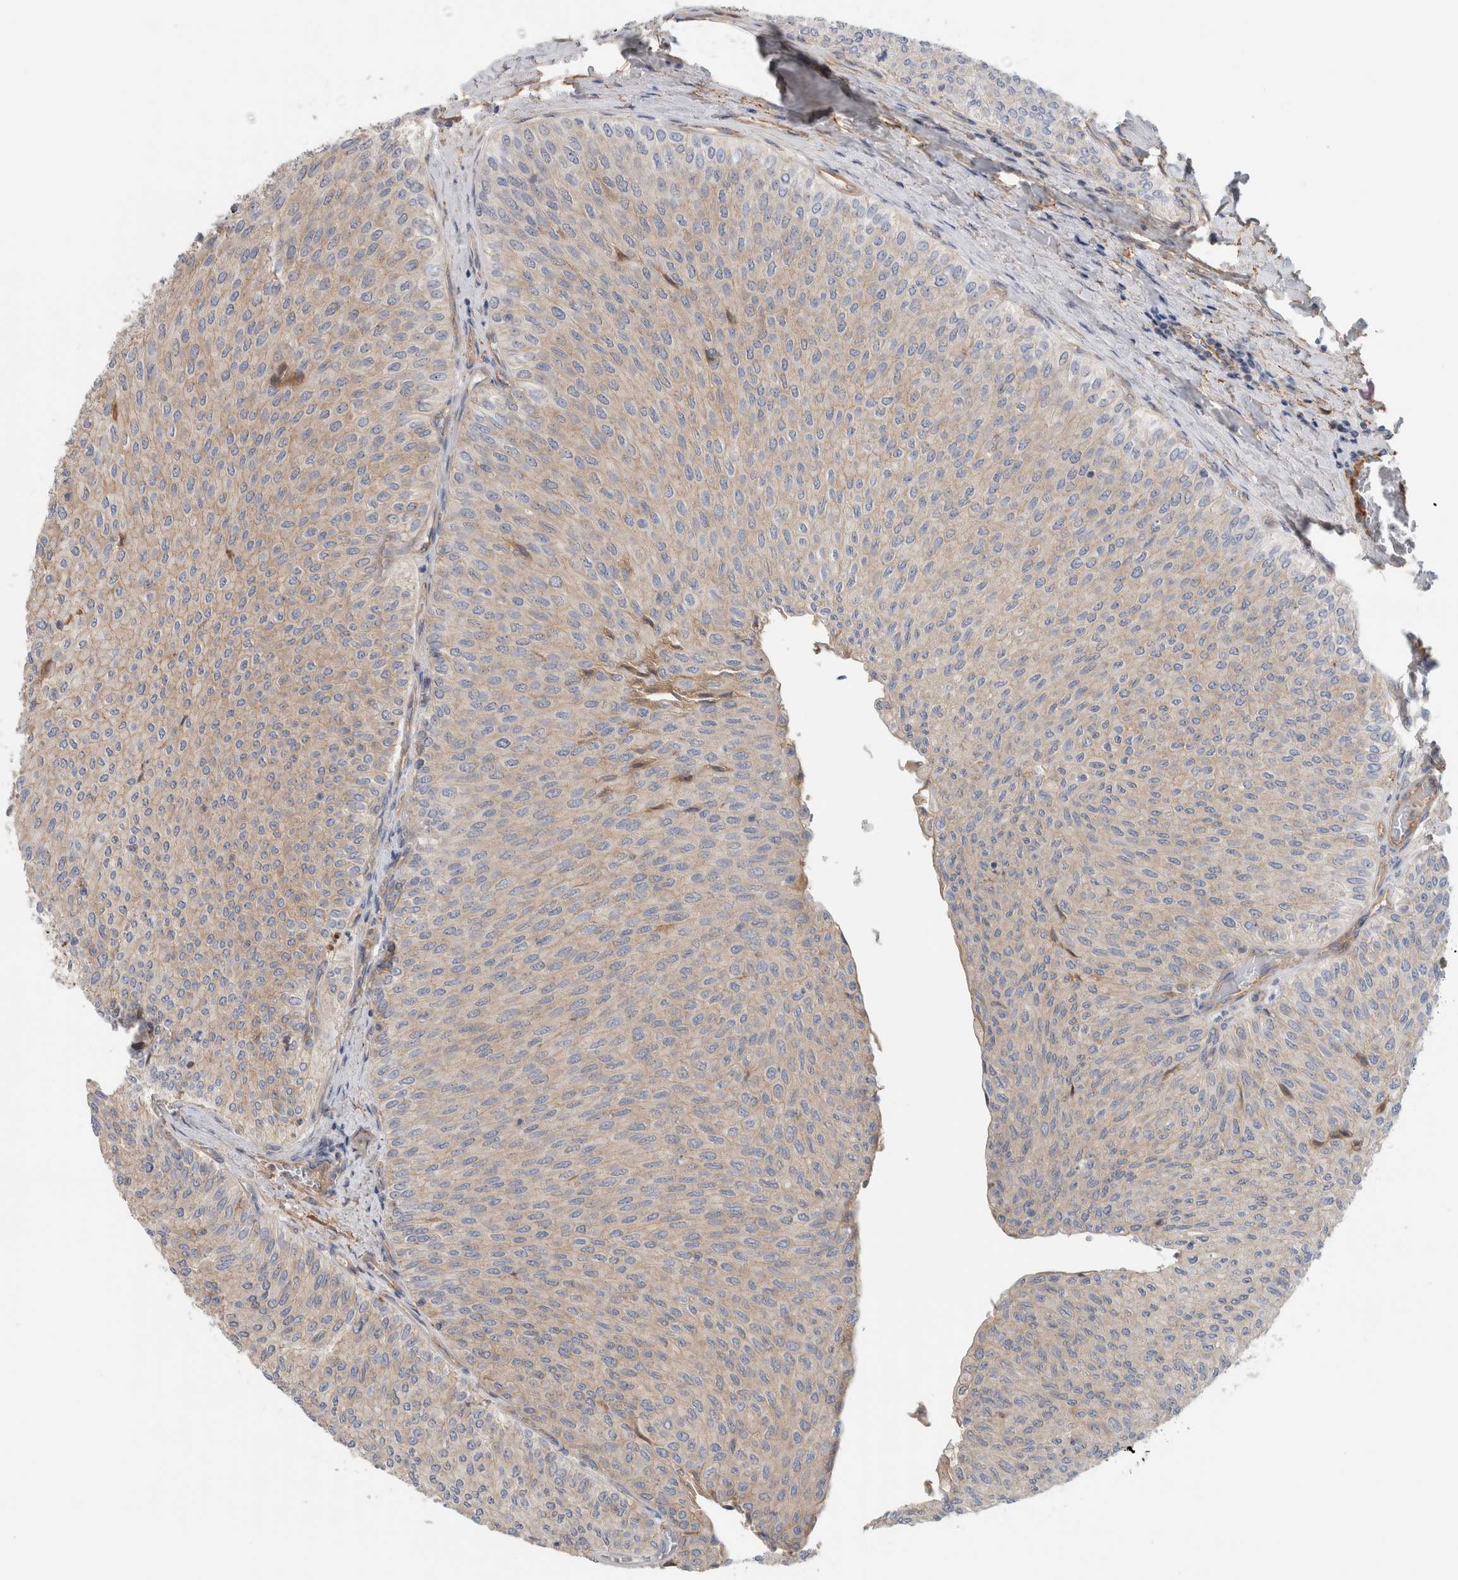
{"staining": {"intensity": "weak", "quantity": "25%-75%", "location": "cytoplasmic/membranous"}, "tissue": "urothelial cancer", "cell_type": "Tumor cells", "image_type": "cancer", "snomed": [{"axis": "morphology", "description": "Urothelial carcinoma, Low grade"}, {"axis": "topography", "description": "Urinary bladder"}], "caption": "The immunohistochemical stain highlights weak cytoplasmic/membranous staining in tumor cells of urothelial carcinoma (low-grade) tissue. The staining was performed using DAB (3,3'-diaminobenzidine) to visualize the protein expression in brown, while the nuclei were stained in blue with hematoxylin (Magnification: 20x).", "gene": "CFI", "patient": {"sex": "male", "age": 78}}